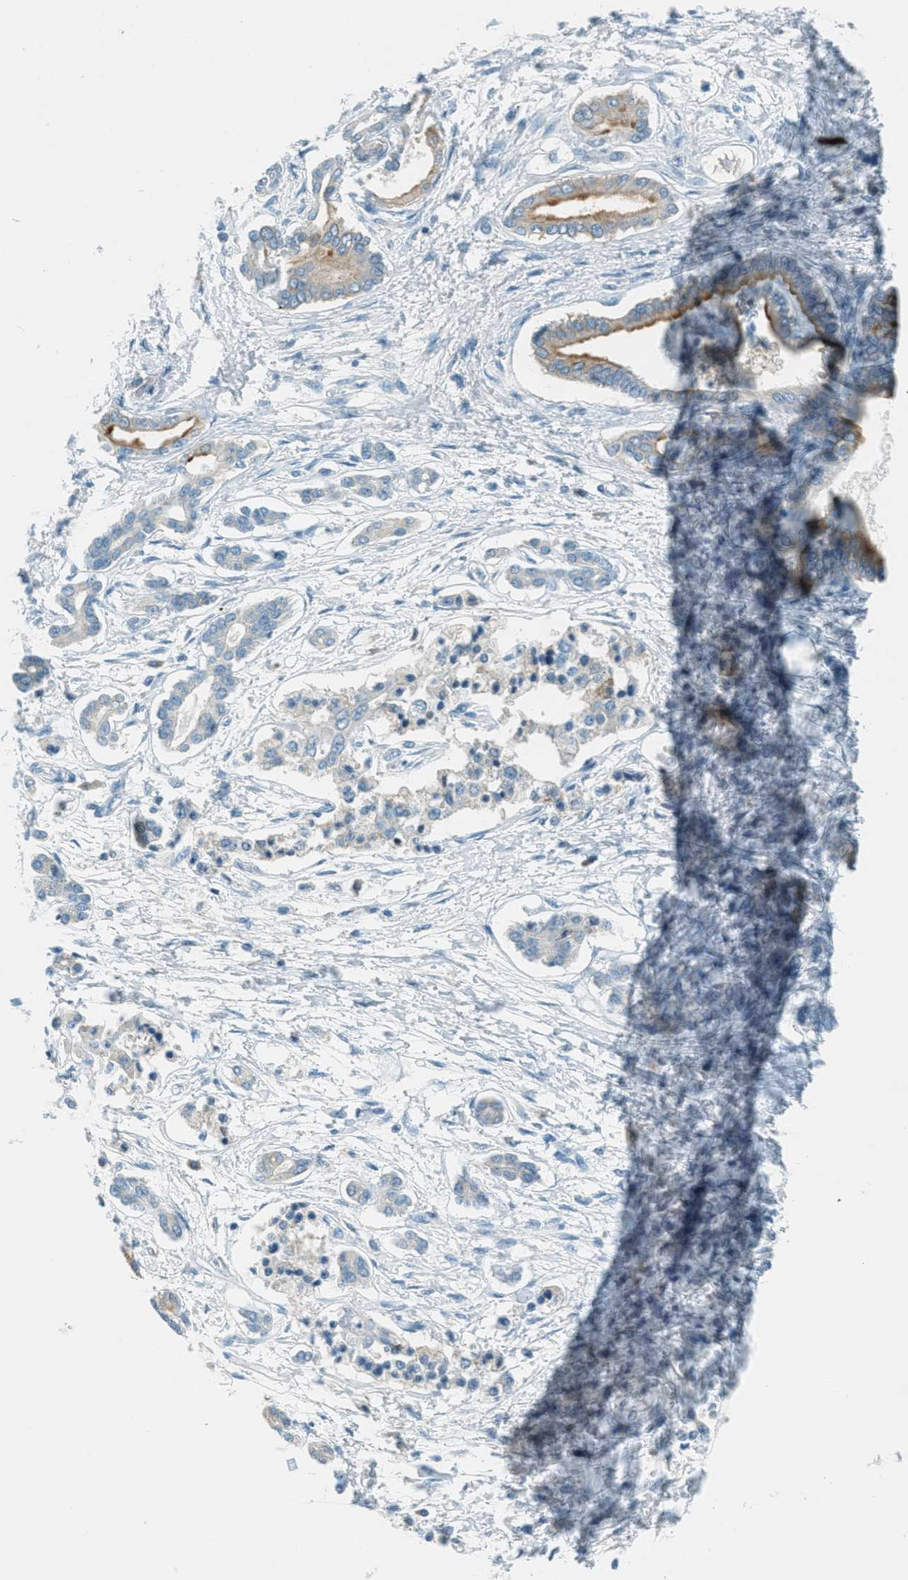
{"staining": {"intensity": "moderate", "quantity": "<25%", "location": "cytoplasmic/membranous"}, "tissue": "pancreatic cancer", "cell_type": "Tumor cells", "image_type": "cancer", "snomed": [{"axis": "morphology", "description": "Adenocarcinoma, NOS"}, {"axis": "topography", "description": "Pancreas"}], "caption": "Pancreatic cancer stained with DAB (3,3'-diaminobenzidine) IHC reveals low levels of moderate cytoplasmic/membranous expression in approximately <25% of tumor cells.", "gene": "MSLN", "patient": {"sex": "male", "age": 56}}